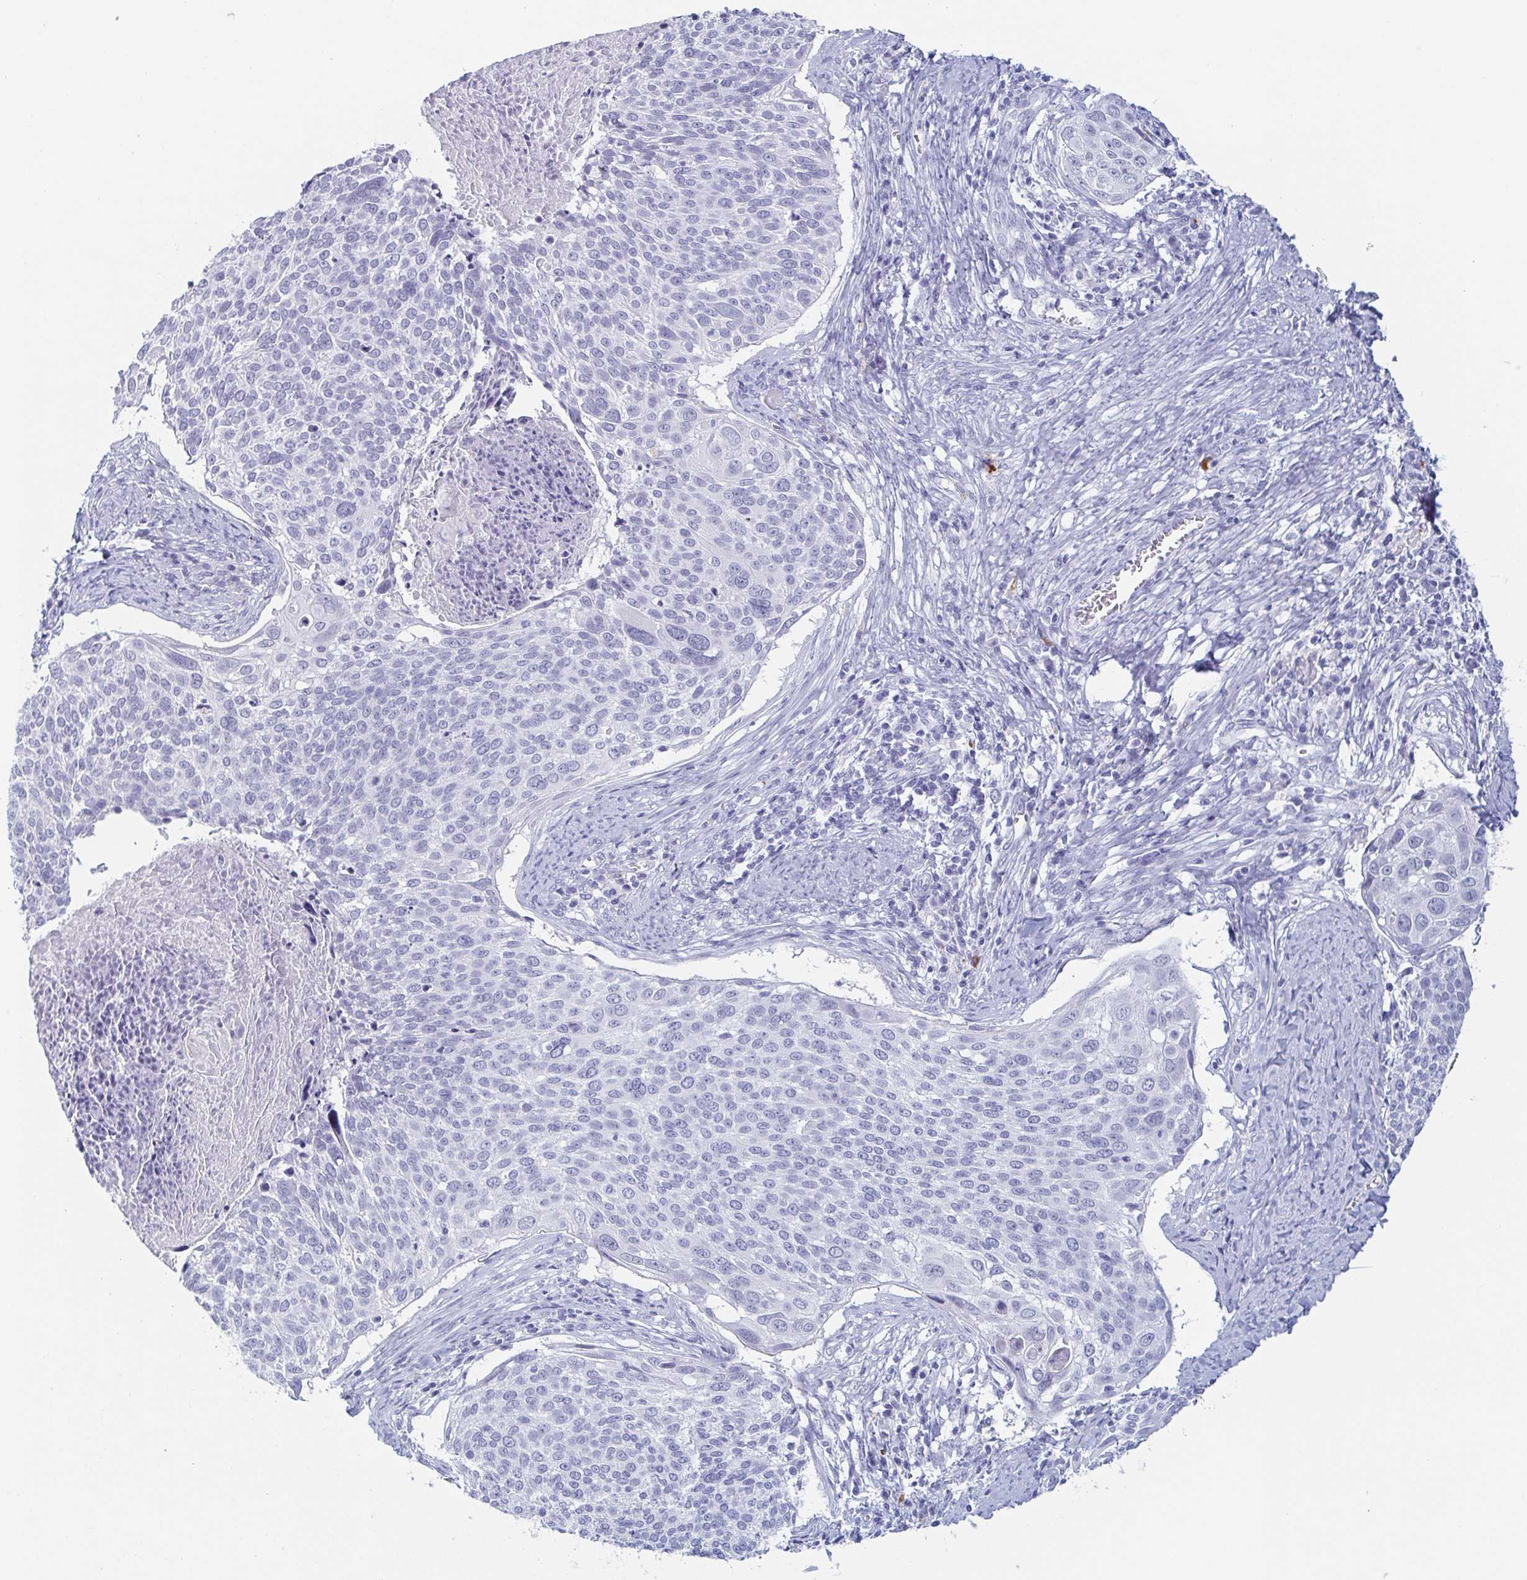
{"staining": {"intensity": "negative", "quantity": "none", "location": "none"}, "tissue": "cervical cancer", "cell_type": "Tumor cells", "image_type": "cancer", "snomed": [{"axis": "morphology", "description": "Squamous cell carcinoma, NOS"}, {"axis": "topography", "description": "Cervix"}], "caption": "This is an immunohistochemistry photomicrograph of cervical cancer (squamous cell carcinoma). There is no staining in tumor cells.", "gene": "REG4", "patient": {"sex": "female", "age": 39}}